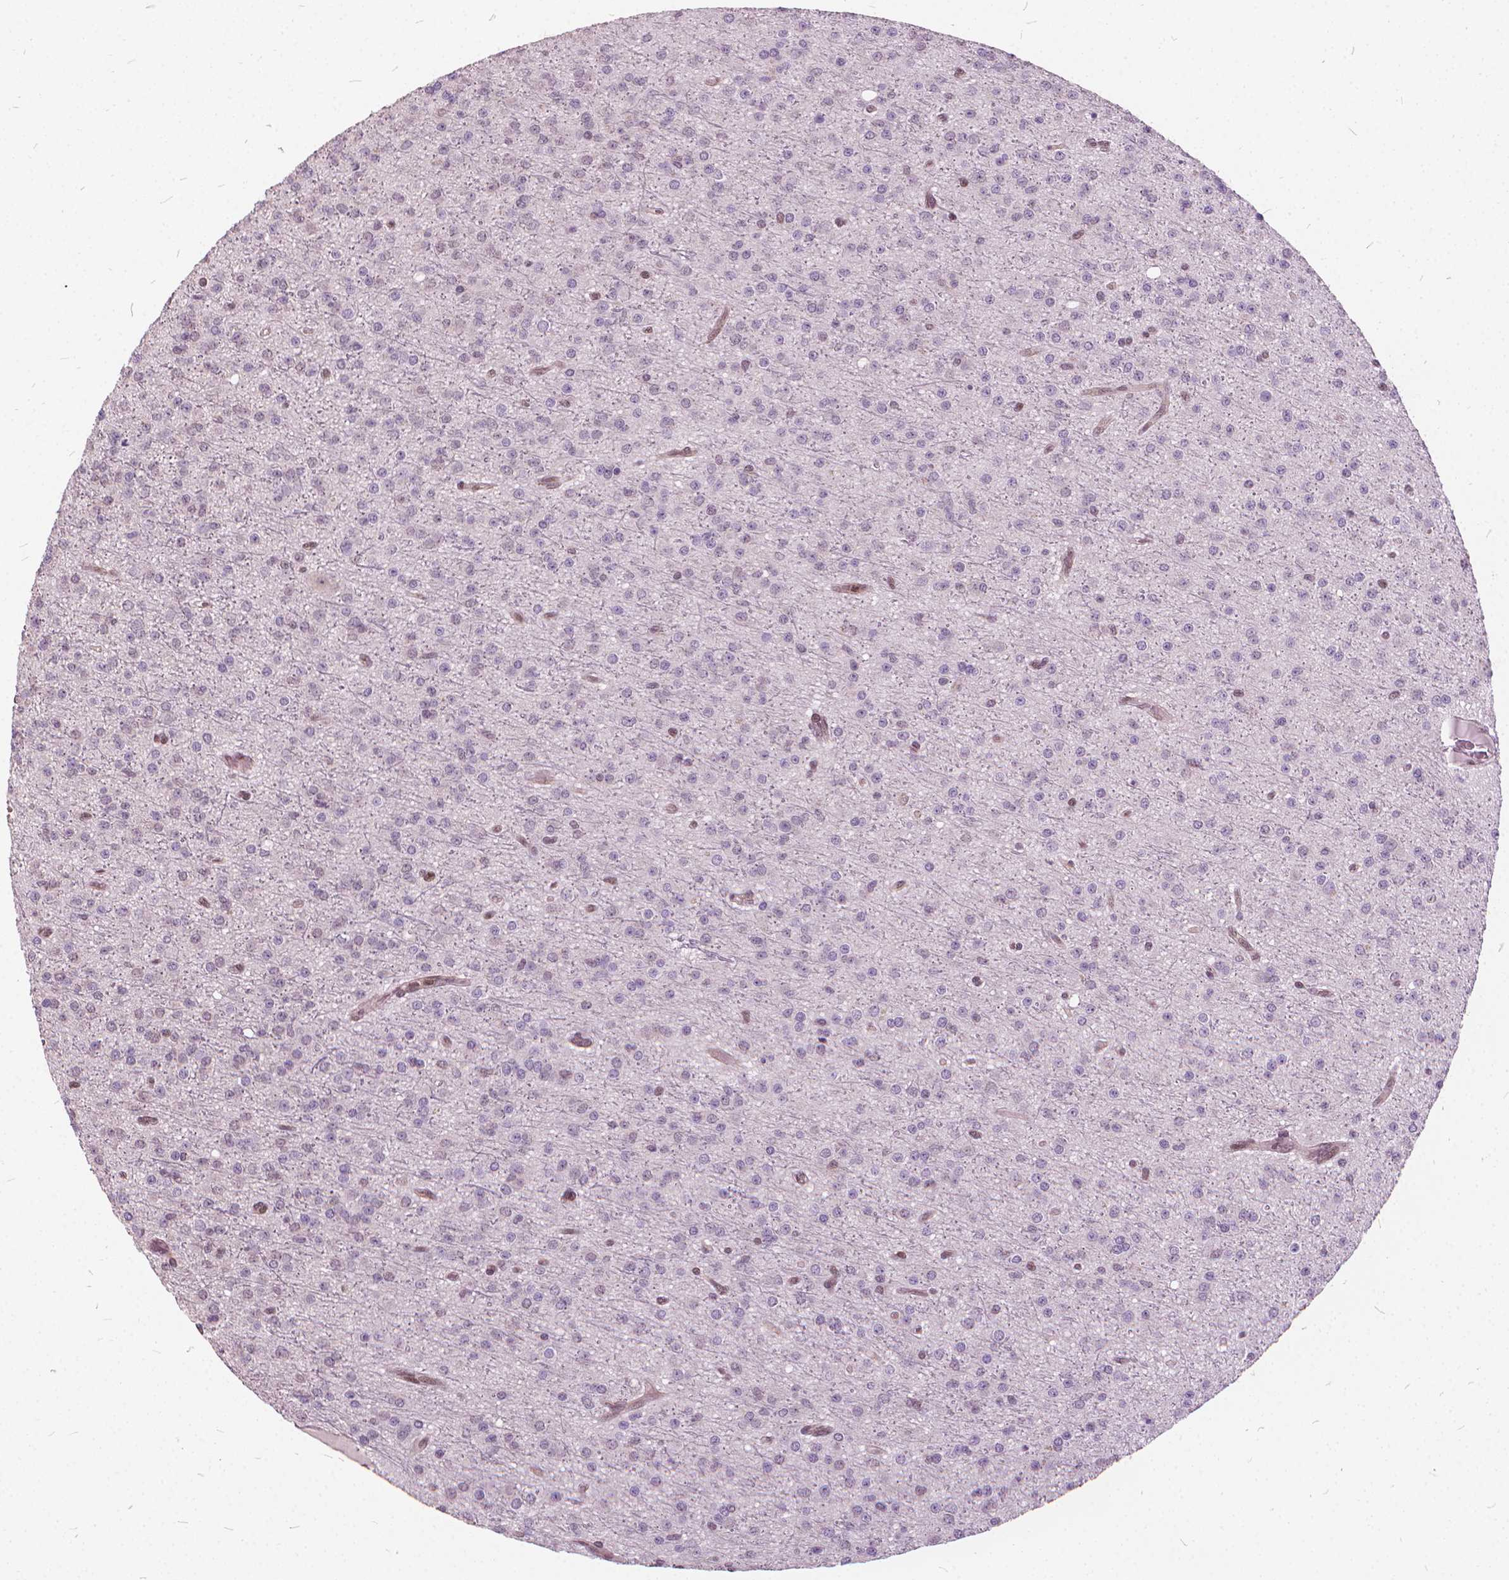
{"staining": {"intensity": "negative", "quantity": "none", "location": "none"}, "tissue": "glioma", "cell_type": "Tumor cells", "image_type": "cancer", "snomed": [{"axis": "morphology", "description": "Glioma, malignant, Low grade"}, {"axis": "topography", "description": "Brain"}], "caption": "This is a photomicrograph of IHC staining of glioma, which shows no positivity in tumor cells.", "gene": "STAT5B", "patient": {"sex": "male", "age": 27}}